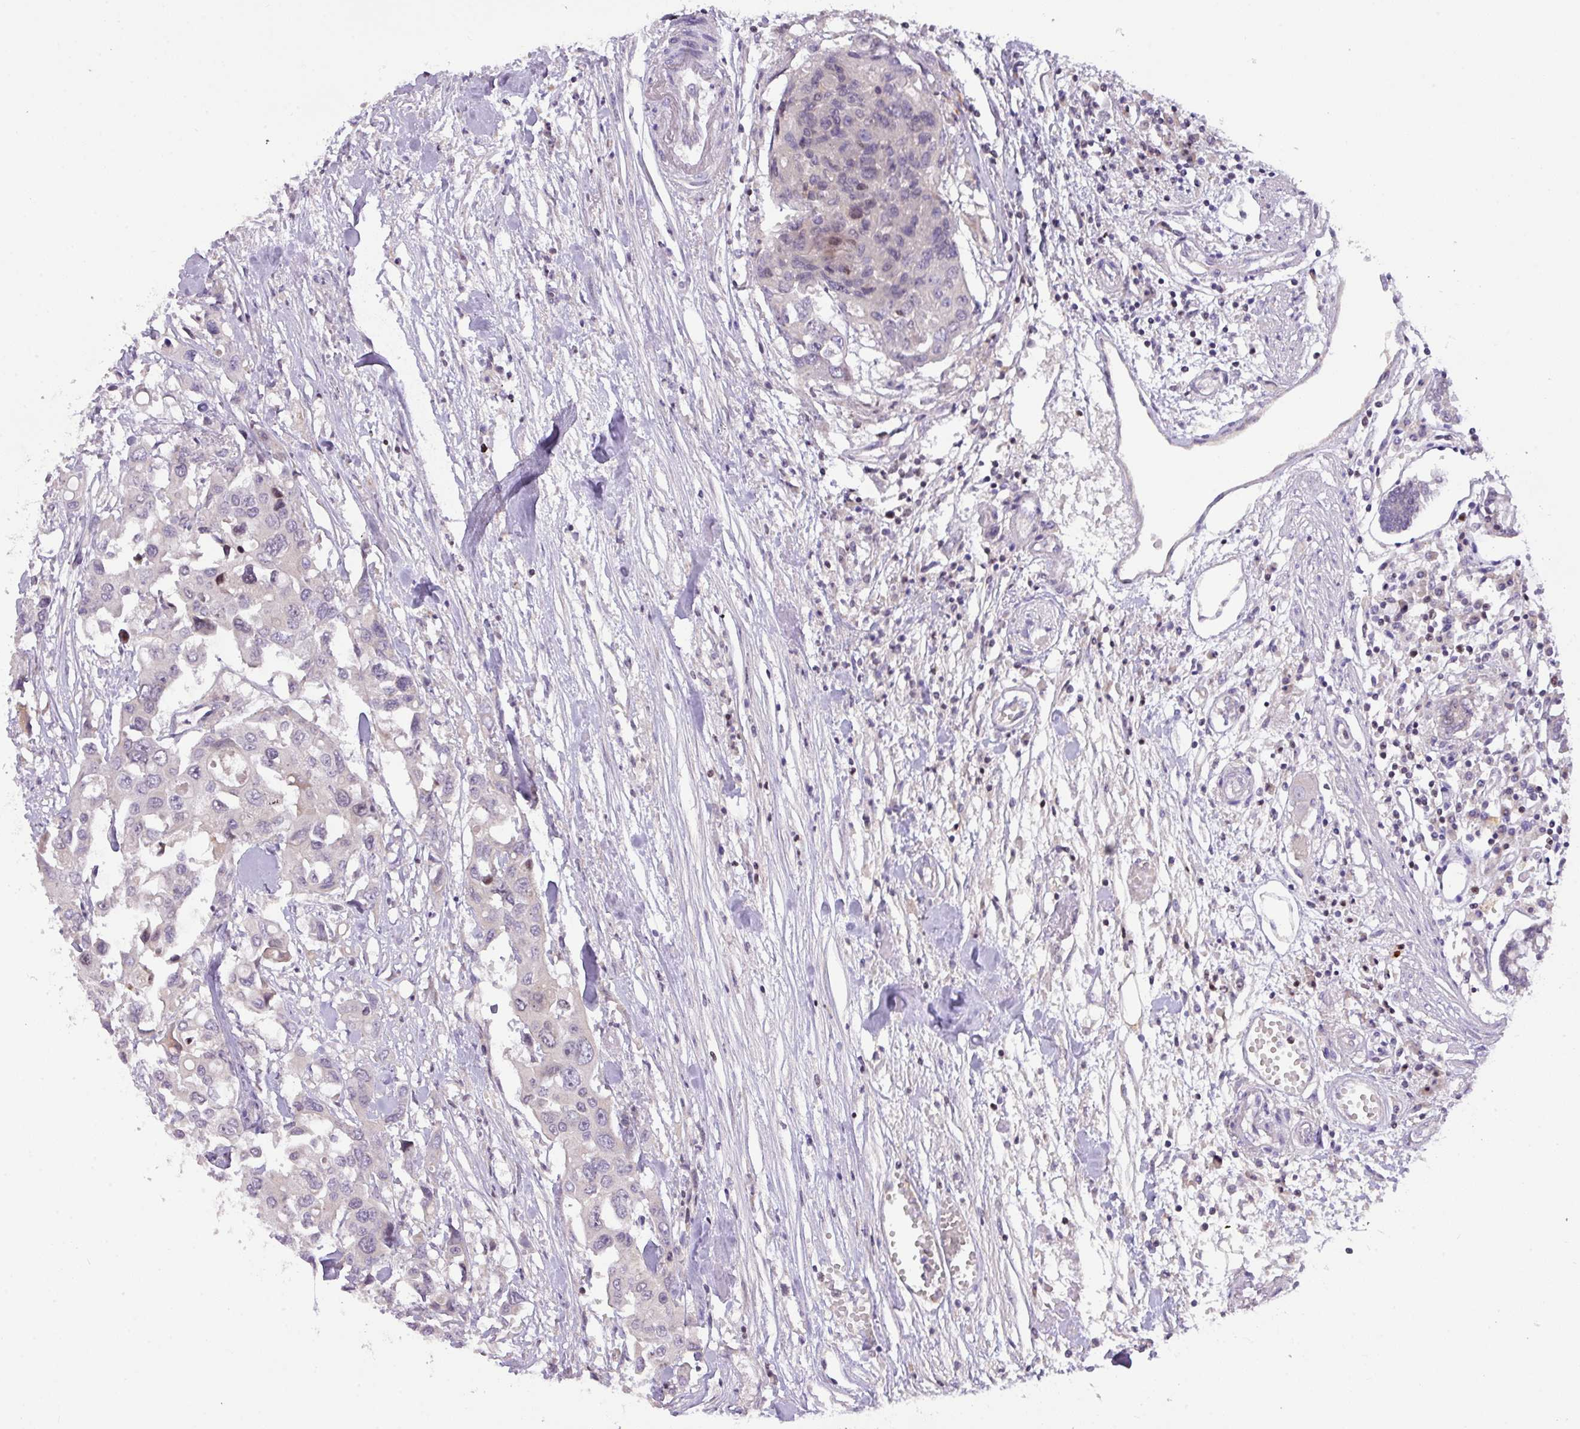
{"staining": {"intensity": "negative", "quantity": "none", "location": "none"}, "tissue": "colorectal cancer", "cell_type": "Tumor cells", "image_type": "cancer", "snomed": [{"axis": "morphology", "description": "Adenocarcinoma, NOS"}, {"axis": "topography", "description": "Colon"}], "caption": "Immunohistochemistry micrograph of human colorectal cancer stained for a protein (brown), which demonstrates no positivity in tumor cells.", "gene": "ZNF394", "patient": {"sex": "male", "age": 77}}